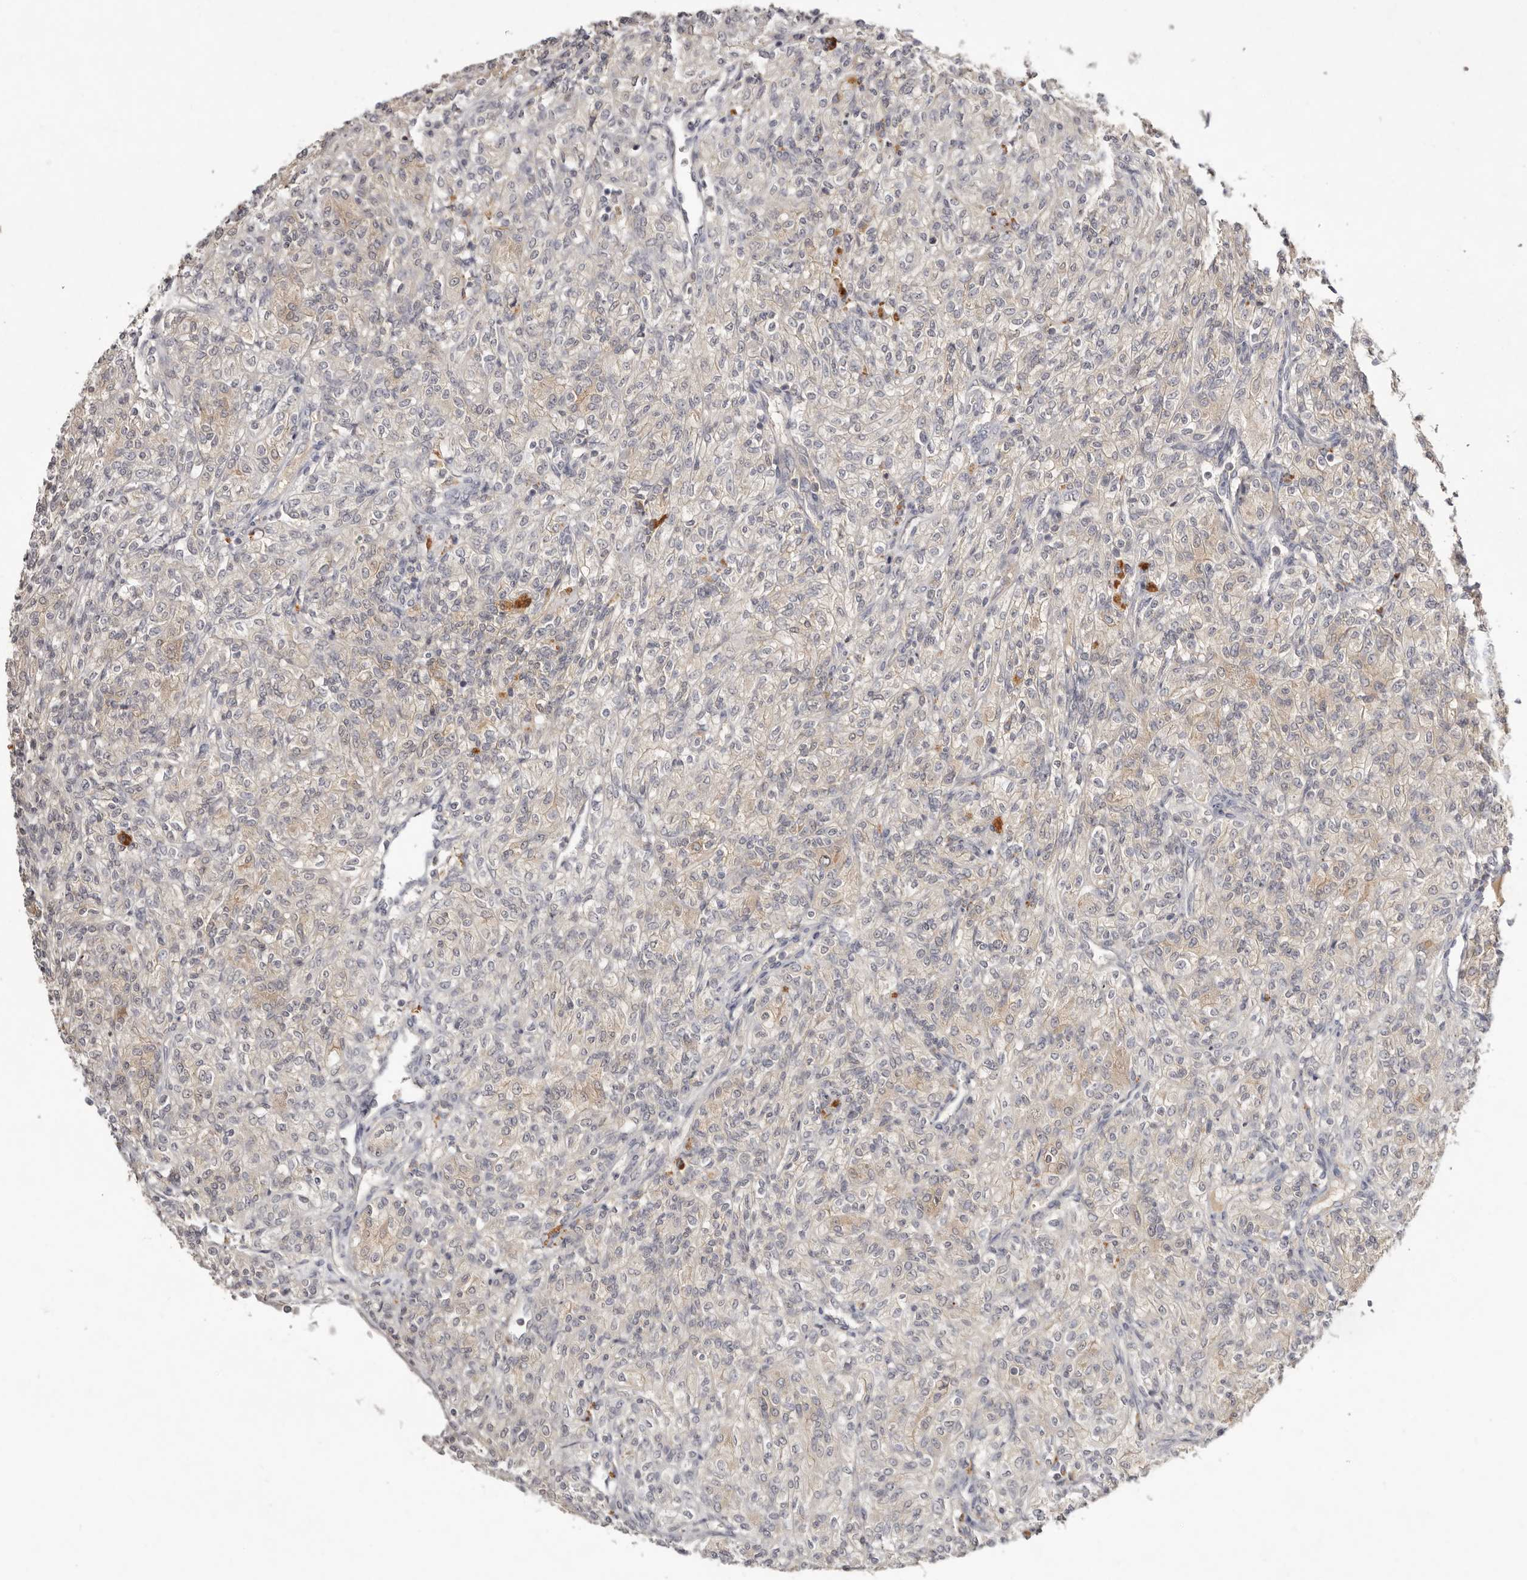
{"staining": {"intensity": "weak", "quantity": "<25%", "location": "cytoplasmic/membranous"}, "tissue": "renal cancer", "cell_type": "Tumor cells", "image_type": "cancer", "snomed": [{"axis": "morphology", "description": "Adenocarcinoma, NOS"}, {"axis": "topography", "description": "Kidney"}], "caption": "High power microscopy photomicrograph of an IHC image of renal adenocarcinoma, revealing no significant positivity in tumor cells.", "gene": "SCUBE2", "patient": {"sex": "male", "age": 77}}